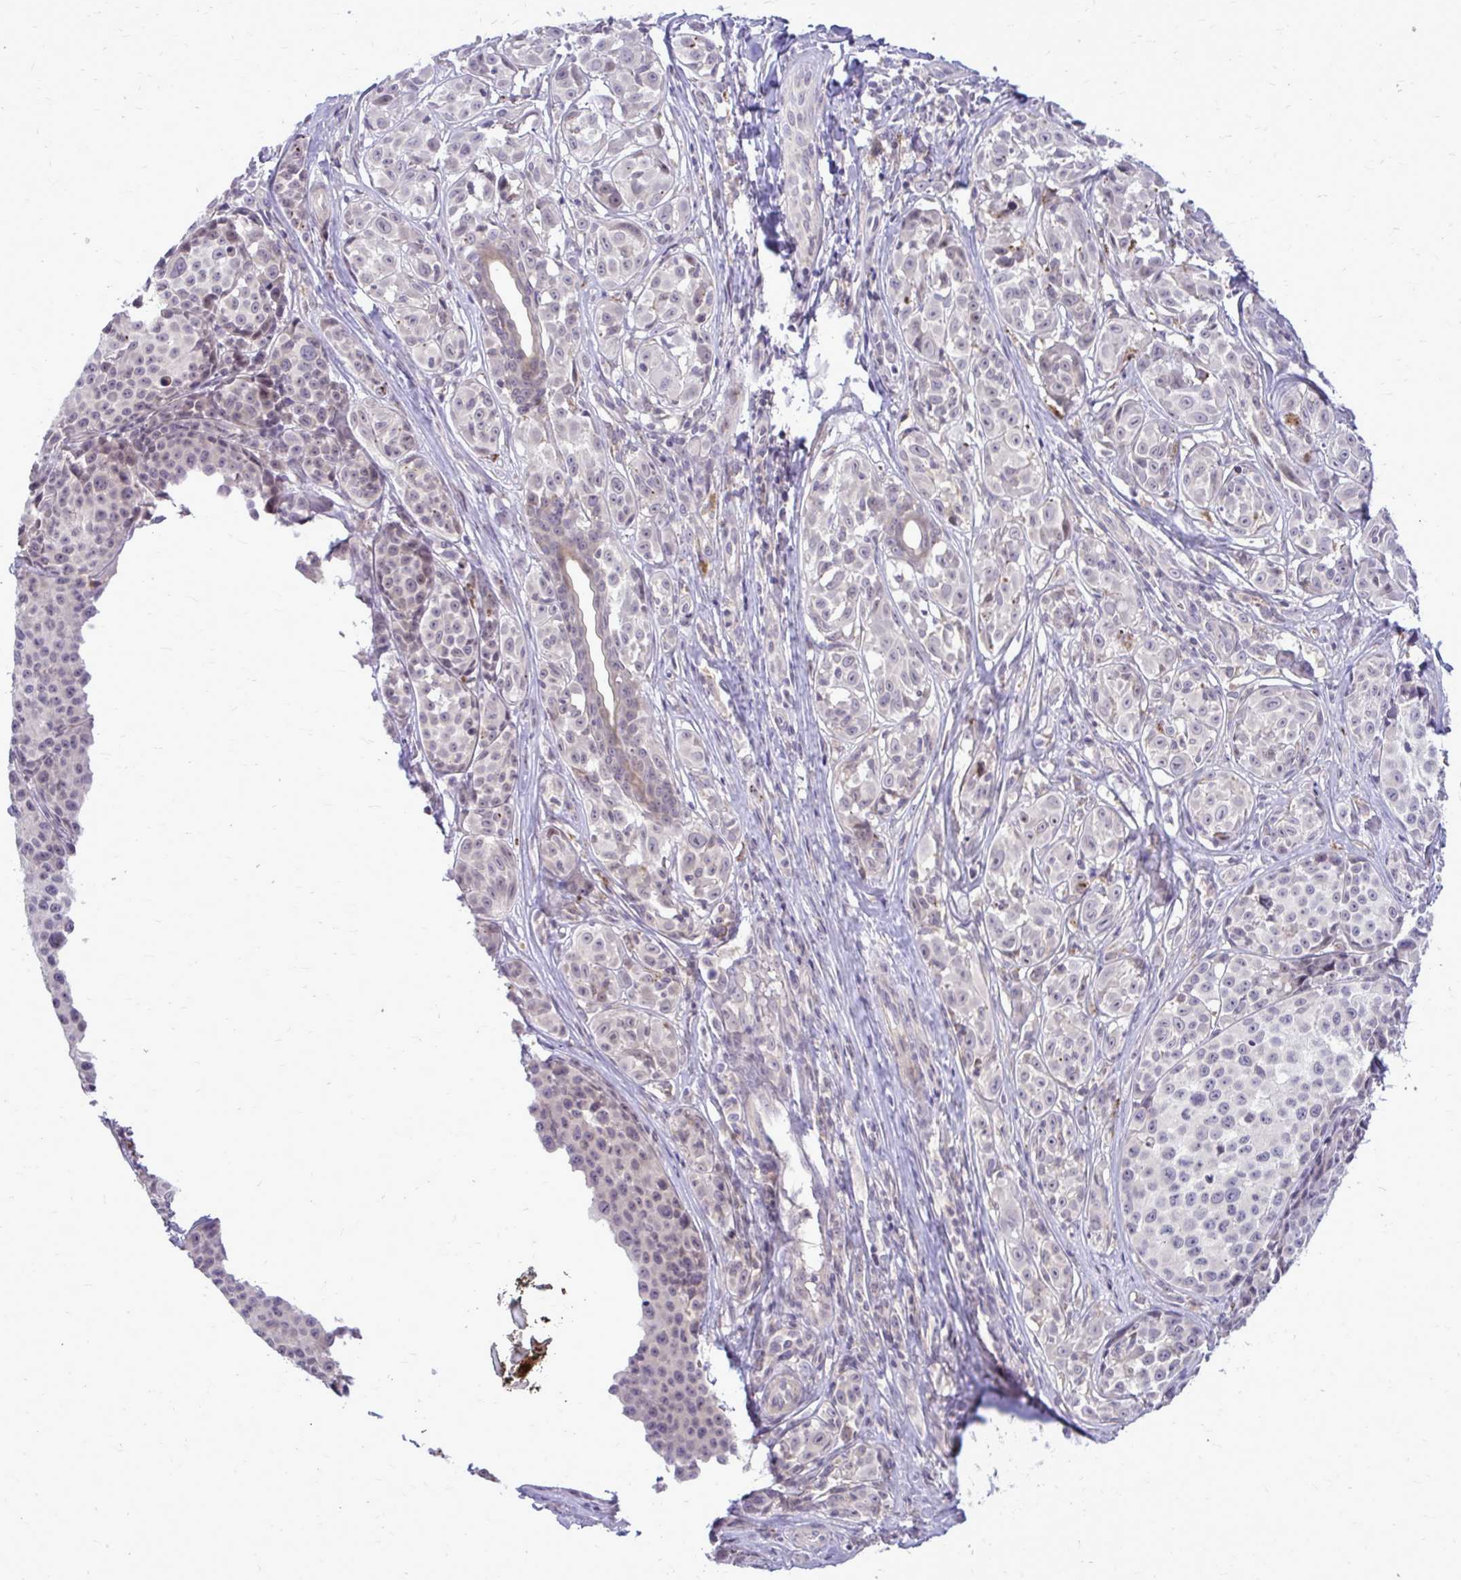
{"staining": {"intensity": "negative", "quantity": "none", "location": "none"}, "tissue": "melanoma", "cell_type": "Tumor cells", "image_type": "cancer", "snomed": [{"axis": "morphology", "description": "Malignant melanoma, NOS"}, {"axis": "topography", "description": "Skin"}], "caption": "DAB immunohistochemical staining of human melanoma exhibits no significant staining in tumor cells.", "gene": "DPY19L1", "patient": {"sex": "female", "age": 35}}